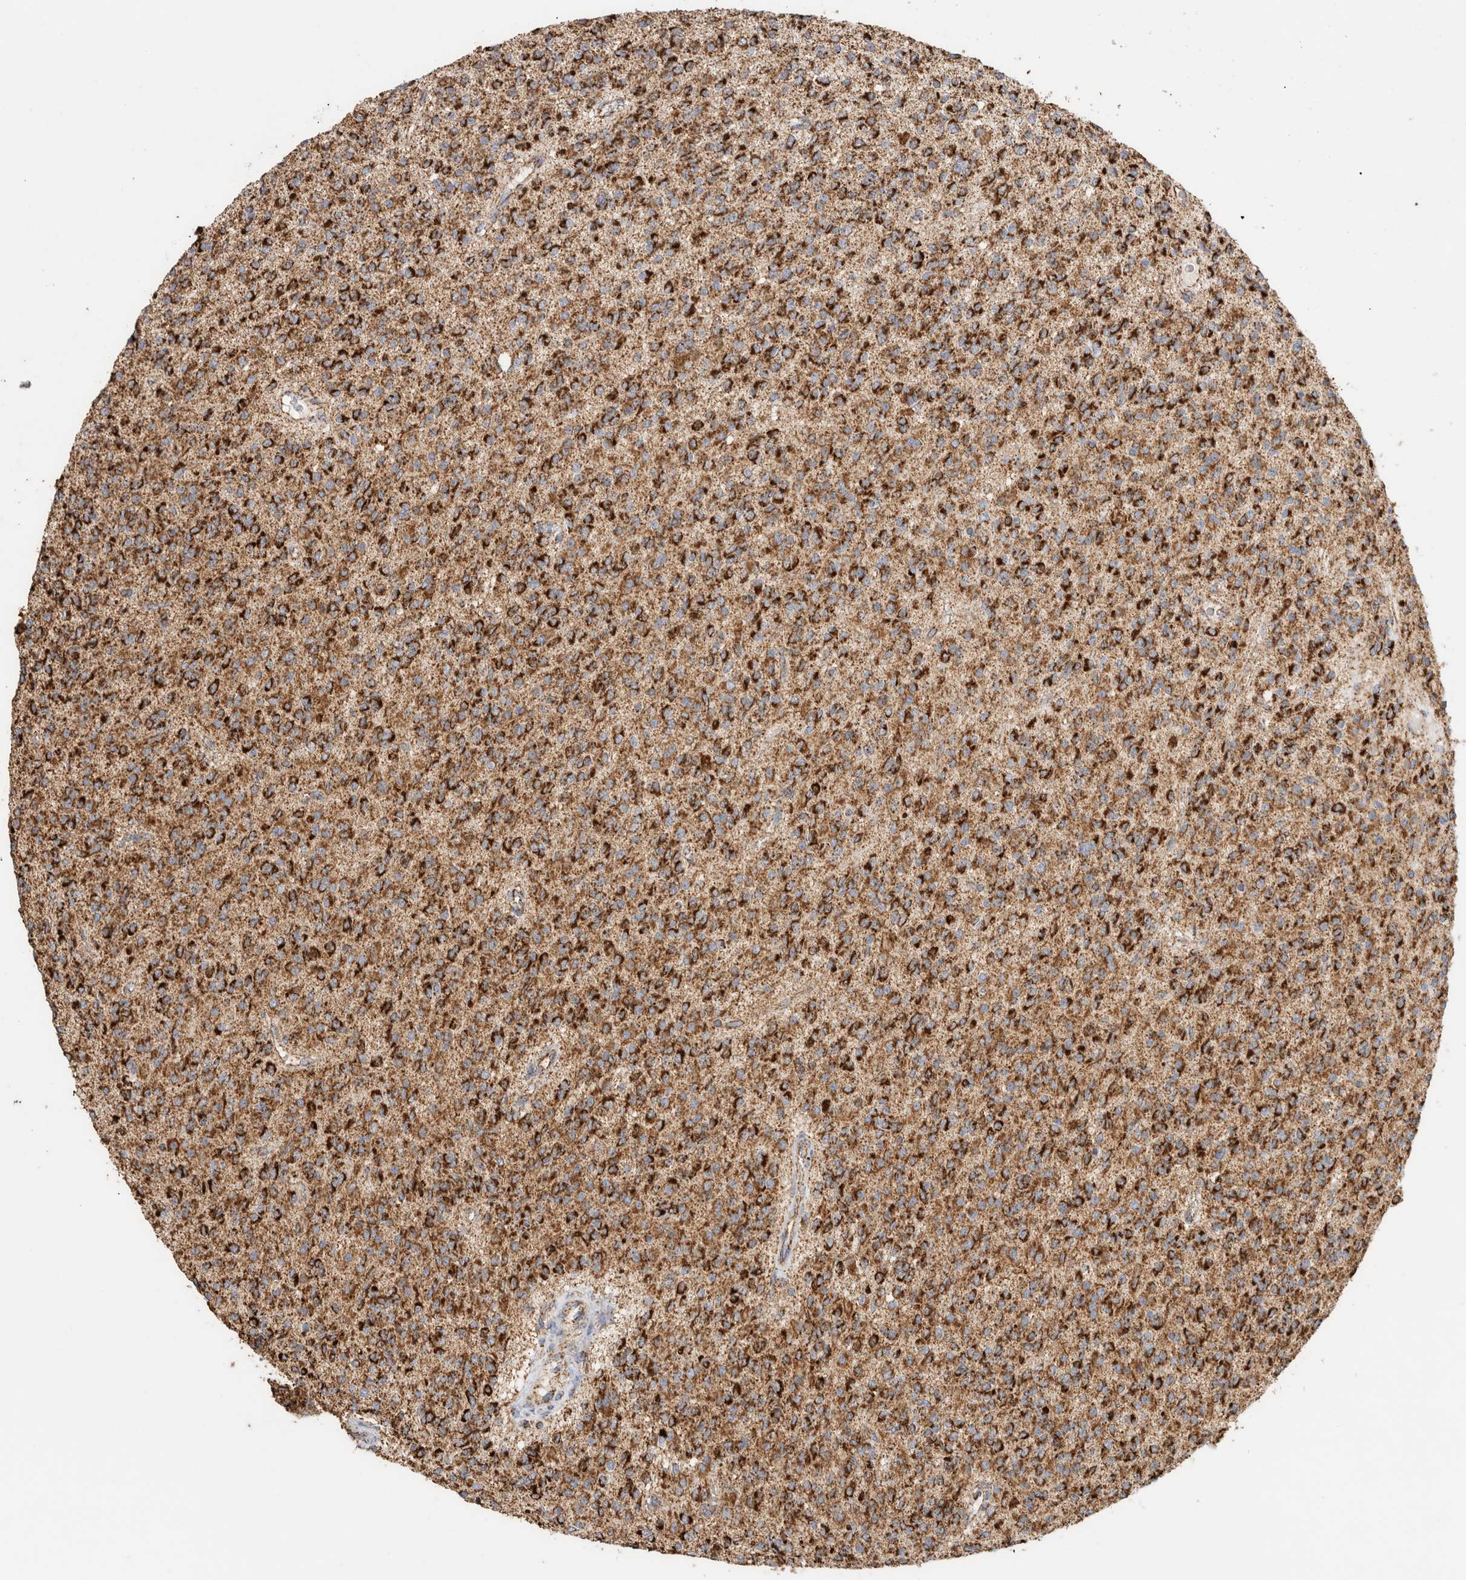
{"staining": {"intensity": "strong", "quantity": ">75%", "location": "cytoplasmic/membranous"}, "tissue": "glioma", "cell_type": "Tumor cells", "image_type": "cancer", "snomed": [{"axis": "morphology", "description": "Glioma, malignant, High grade"}, {"axis": "topography", "description": "Brain"}], "caption": "The immunohistochemical stain highlights strong cytoplasmic/membranous staining in tumor cells of high-grade glioma (malignant) tissue. (Stains: DAB (3,3'-diaminobenzidine) in brown, nuclei in blue, Microscopy: brightfield microscopy at high magnification).", "gene": "C1QBP", "patient": {"sex": "male", "age": 34}}